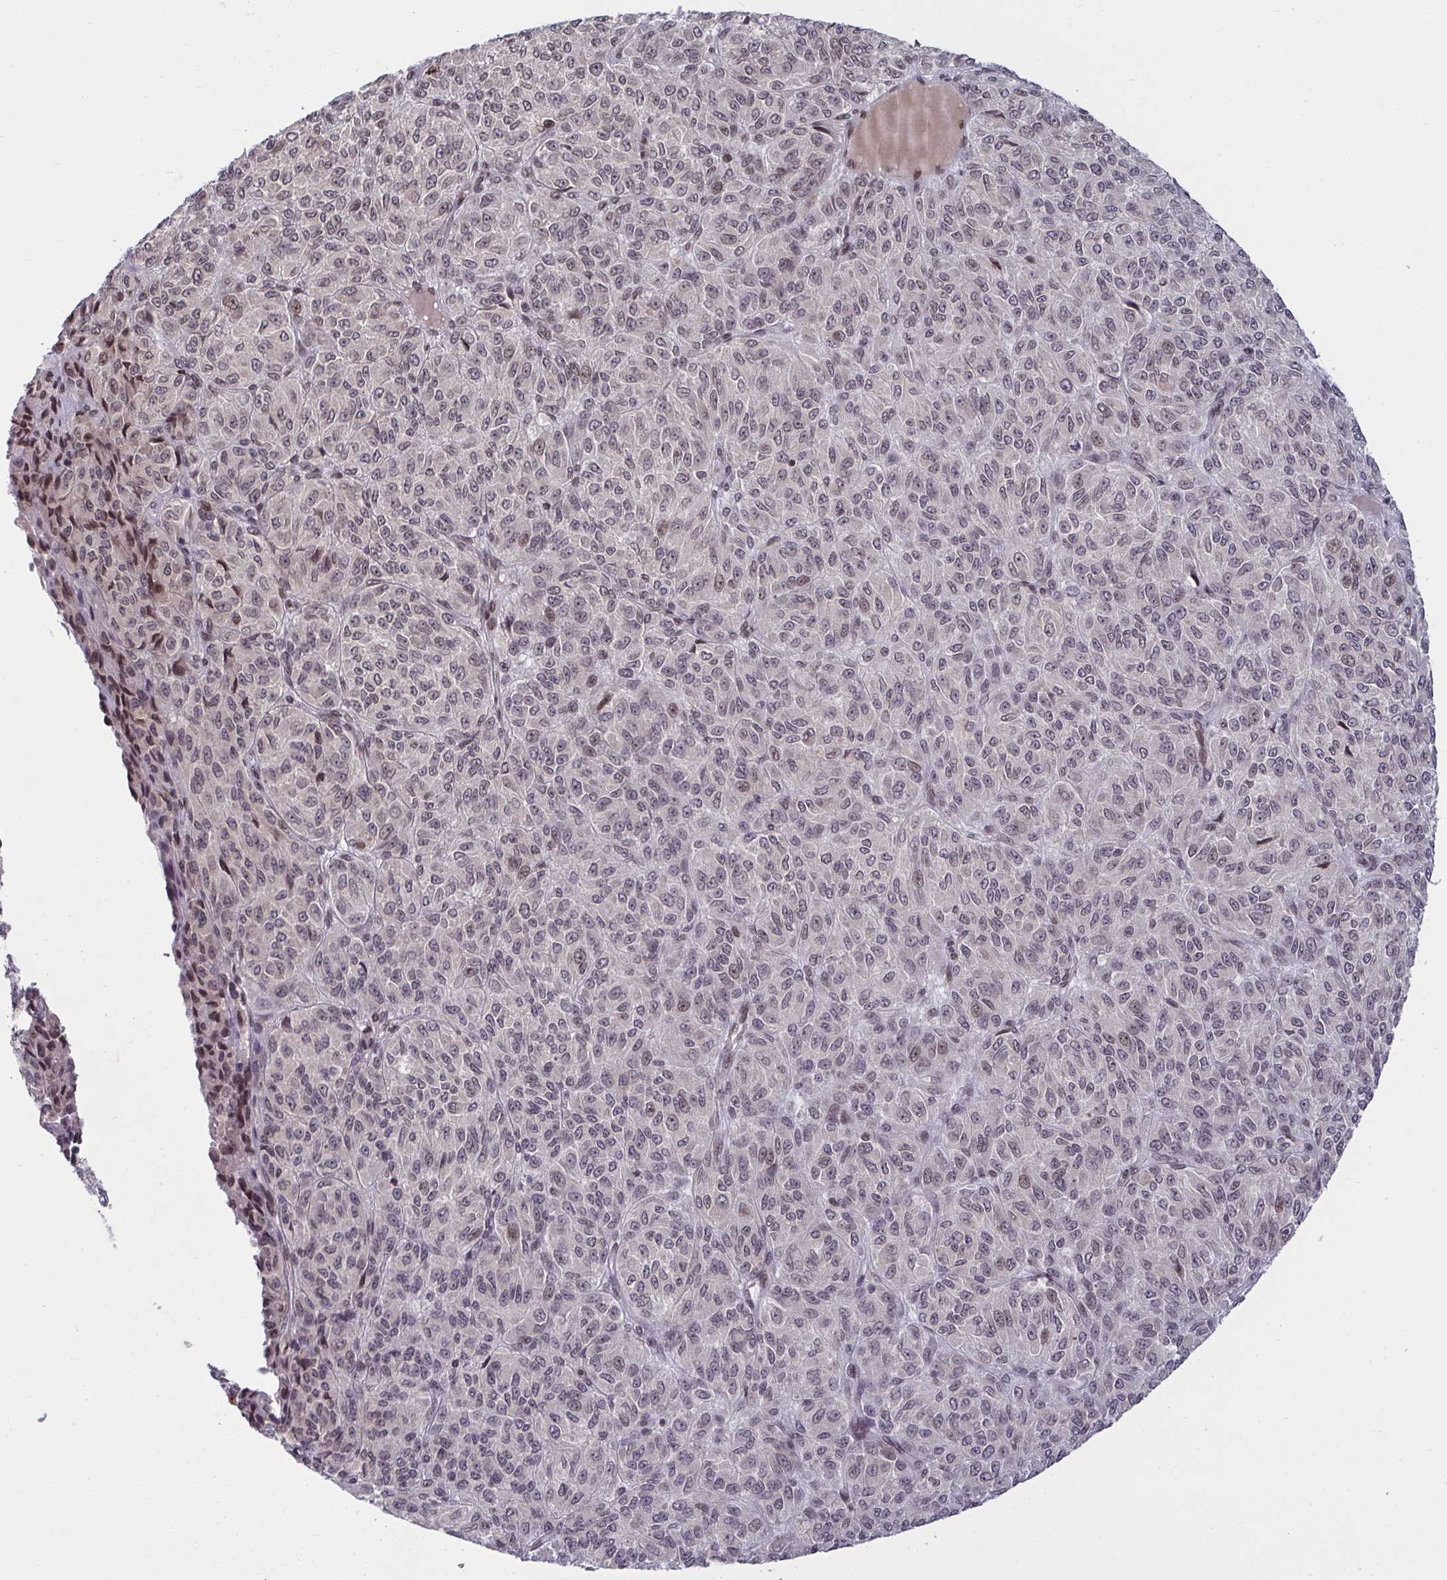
{"staining": {"intensity": "weak", "quantity": "<25%", "location": "nuclear"}, "tissue": "melanoma", "cell_type": "Tumor cells", "image_type": "cancer", "snomed": [{"axis": "morphology", "description": "Malignant melanoma, Metastatic site"}, {"axis": "topography", "description": "Brain"}], "caption": "Tumor cells are negative for protein expression in human melanoma.", "gene": "UXT", "patient": {"sex": "female", "age": 56}}